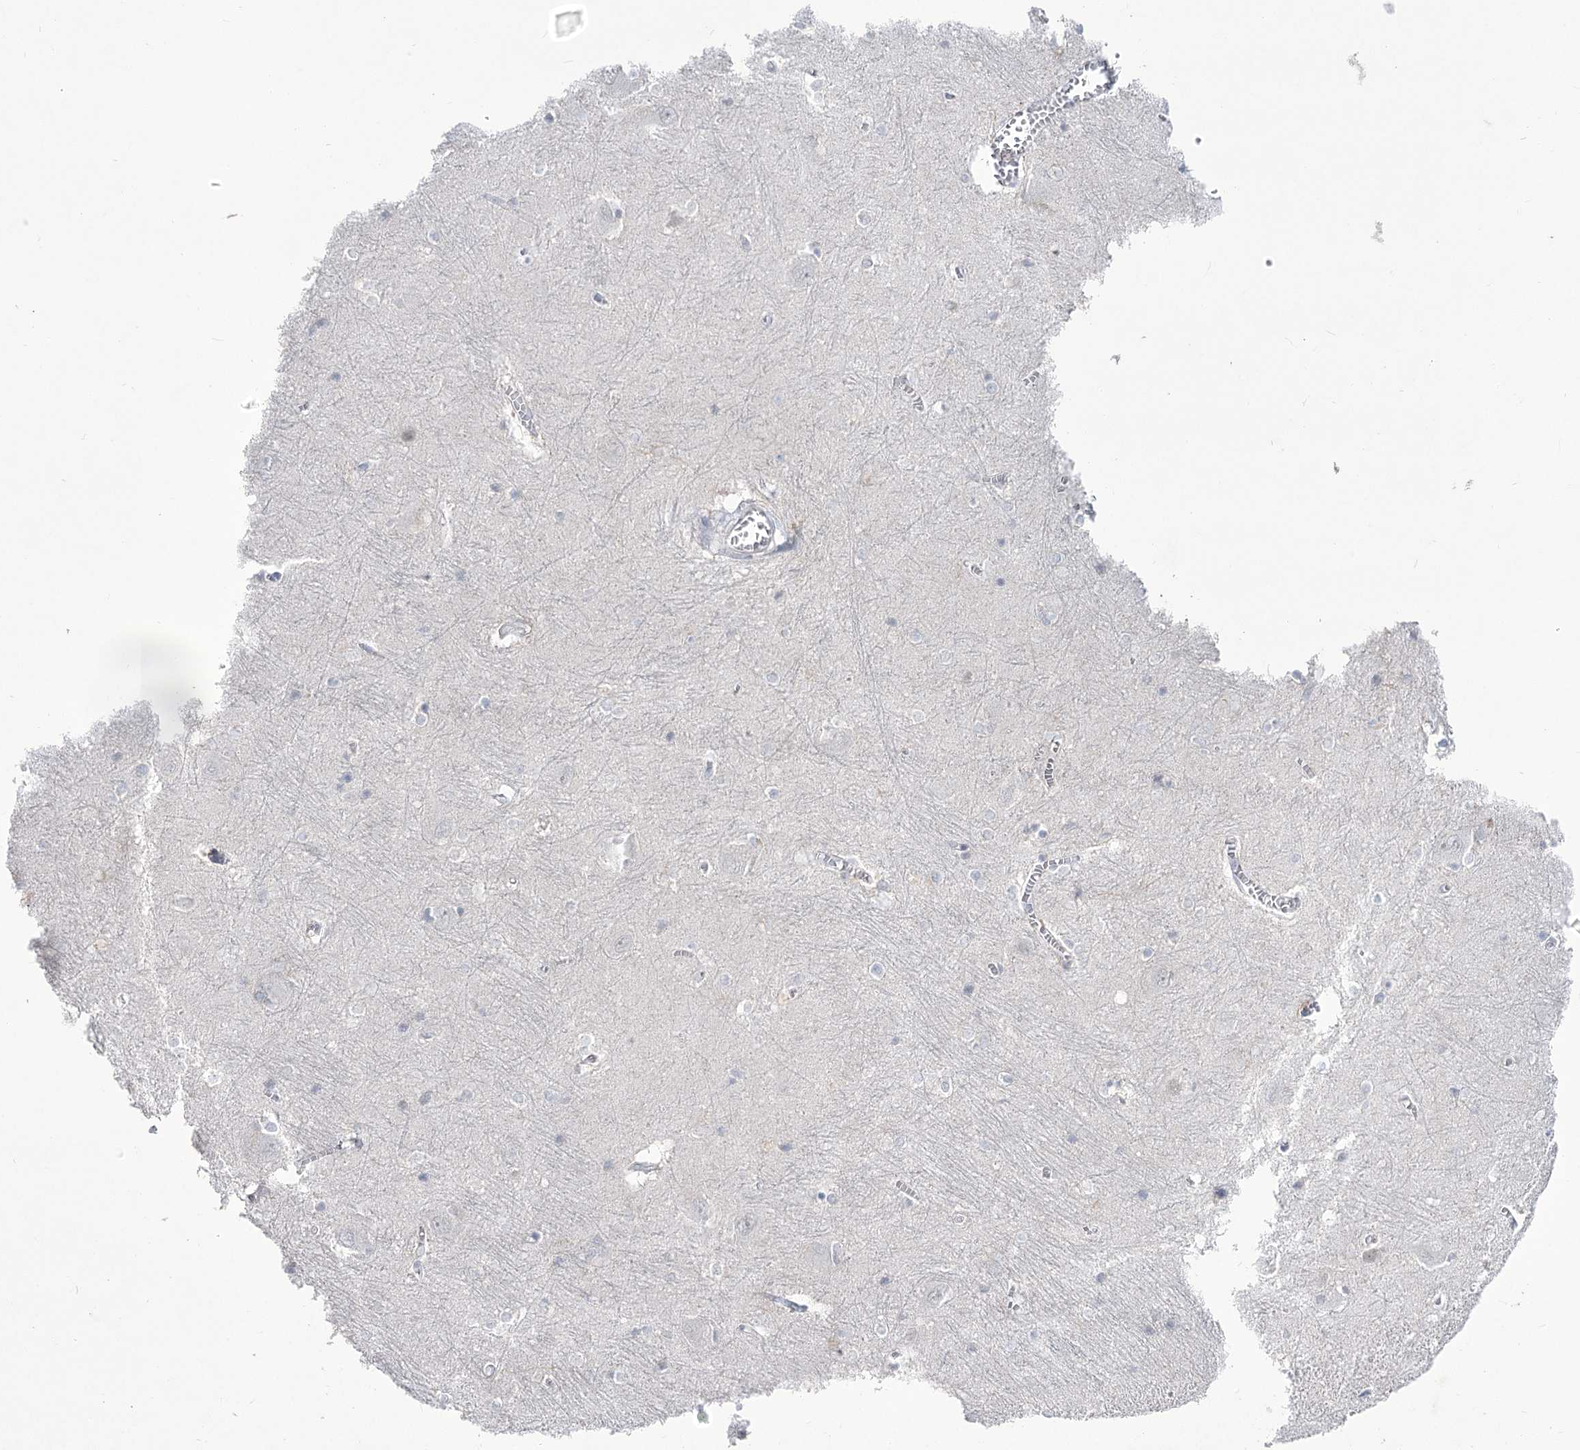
{"staining": {"intensity": "negative", "quantity": "none", "location": "none"}, "tissue": "caudate", "cell_type": "Glial cells", "image_type": "normal", "snomed": [{"axis": "morphology", "description": "Normal tissue, NOS"}, {"axis": "topography", "description": "Lateral ventricle wall"}], "caption": "This is an IHC histopathology image of normal caudate. There is no expression in glial cells.", "gene": "BEND7", "patient": {"sex": "male", "age": 37}}